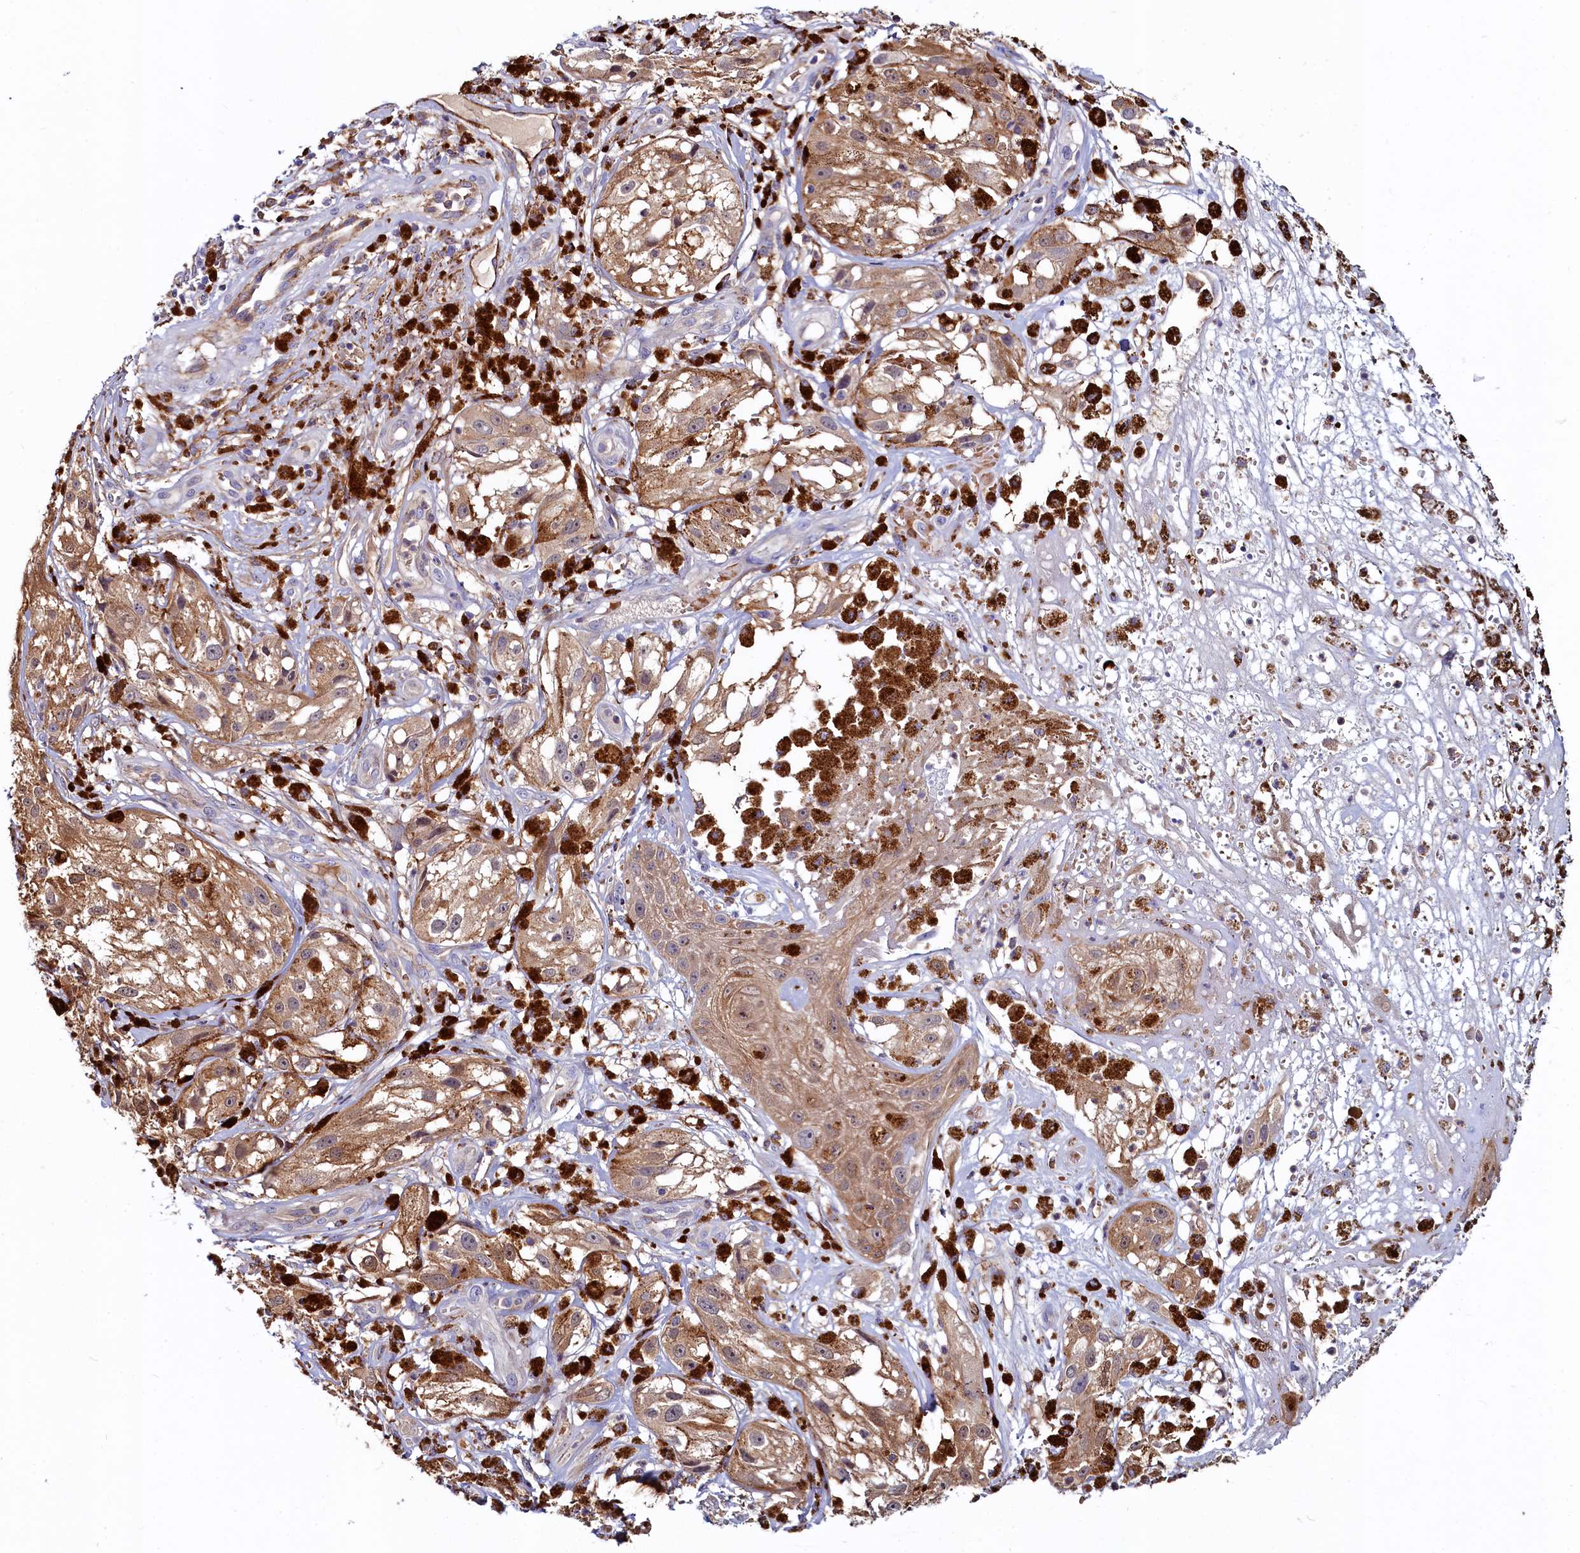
{"staining": {"intensity": "weak", "quantity": ">75%", "location": "cytoplasmic/membranous"}, "tissue": "melanoma", "cell_type": "Tumor cells", "image_type": "cancer", "snomed": [{"axis": "morphology", "description": "Malignant melanoma, NOS"}, {"axis": "topography", "description": "Skin"}], "caption": "There is low levels of weak cytoplasmic/membranous expression in tumor cells of melanoma, as demonstrated by immunohistochemical staining (brown color).", "gene": "ASTE1", "patient": {"sex": "male", "age": 88}}